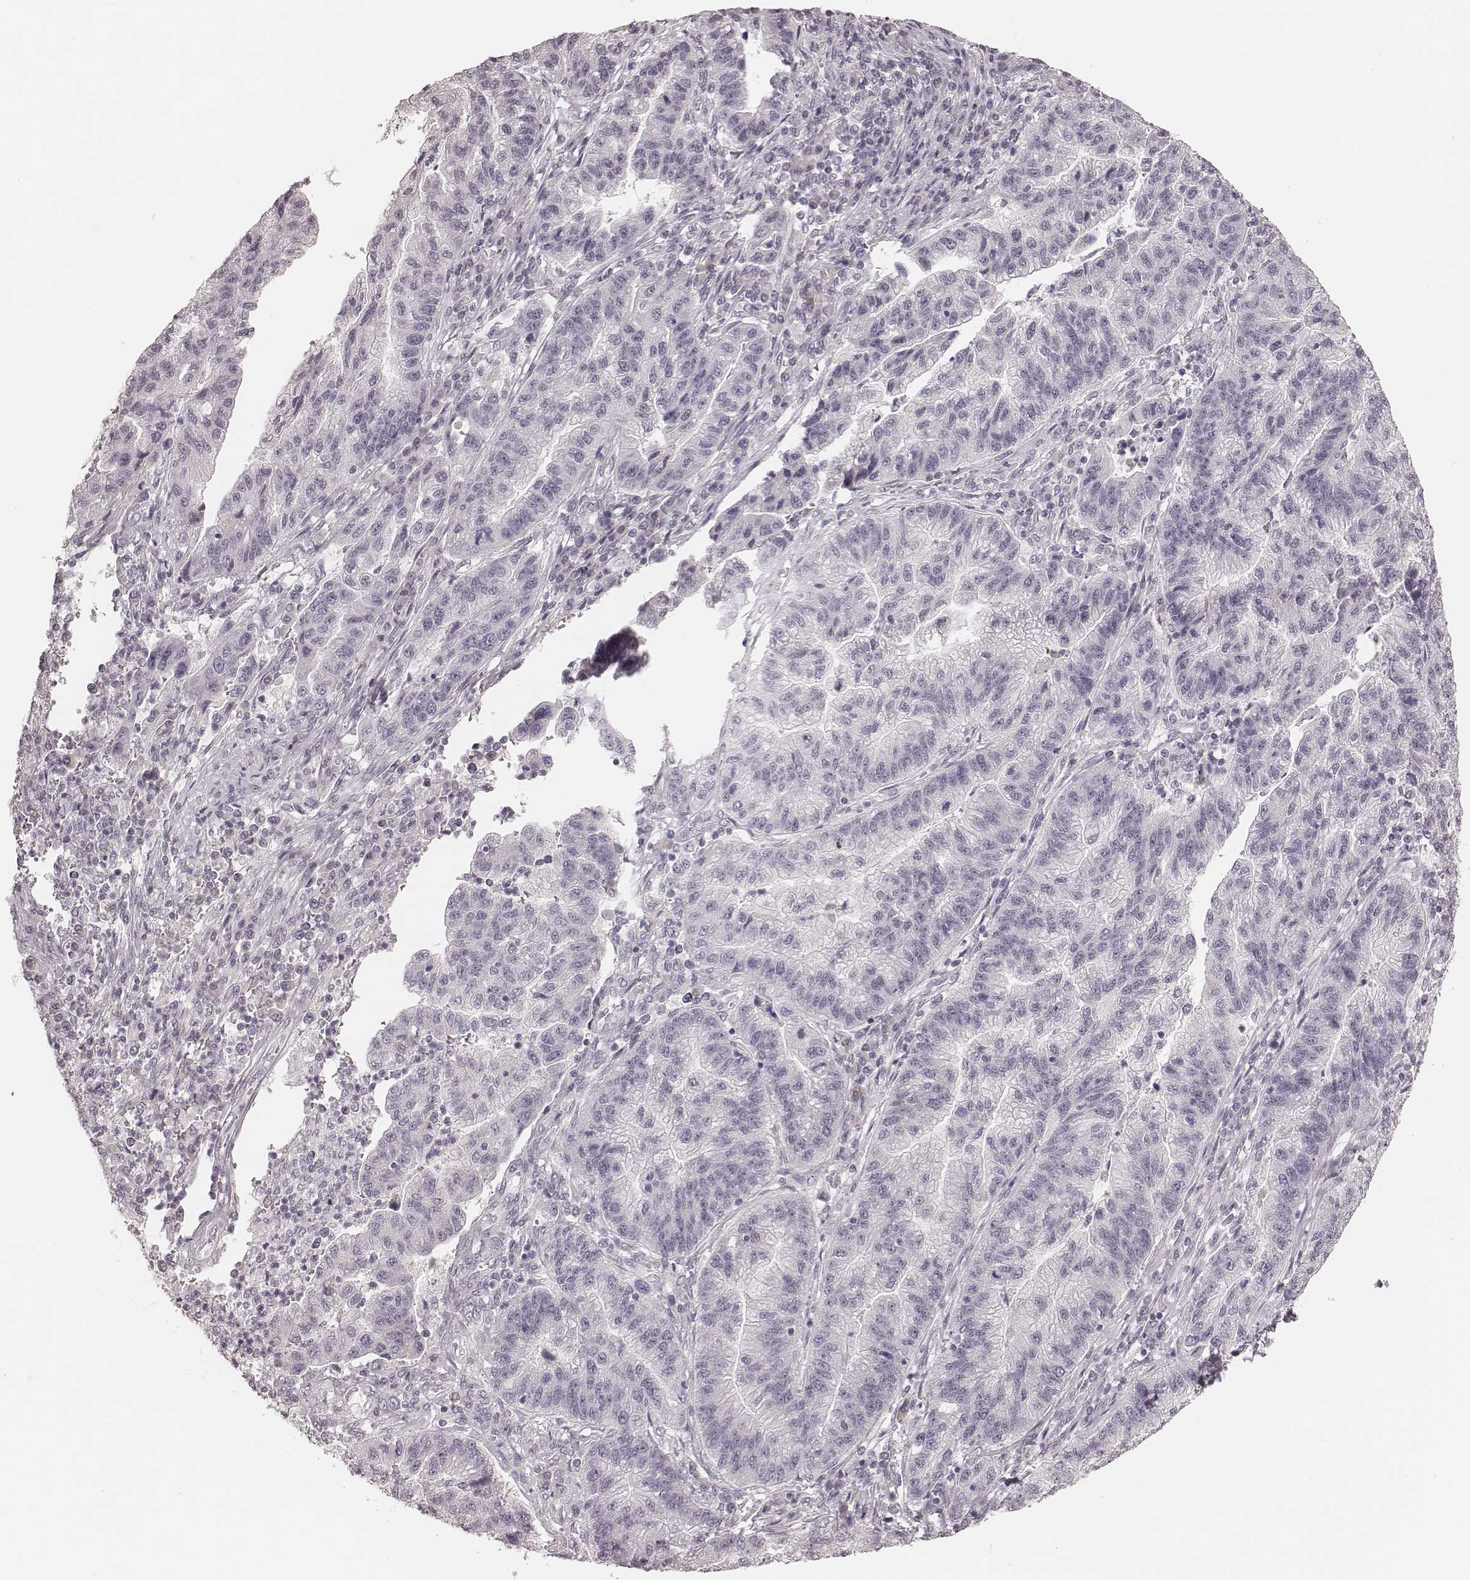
{"staining": {"intensity": "negative", "quantity": "none", "location": "none"}, "tissue": "stomach cancer", "cell_type": "Tumor cells", "image_type": "cancer", "snomed": [{"axis": "morphology", "description": "Adenocarcinoma, NOS"}, {"axis": "topography", "description": "Stomach"}], "caption": "Tumor cells show no significant expression in stomach cancer.", "gene": "MSX1", "patient": {"sex": "male", "age": 83}}